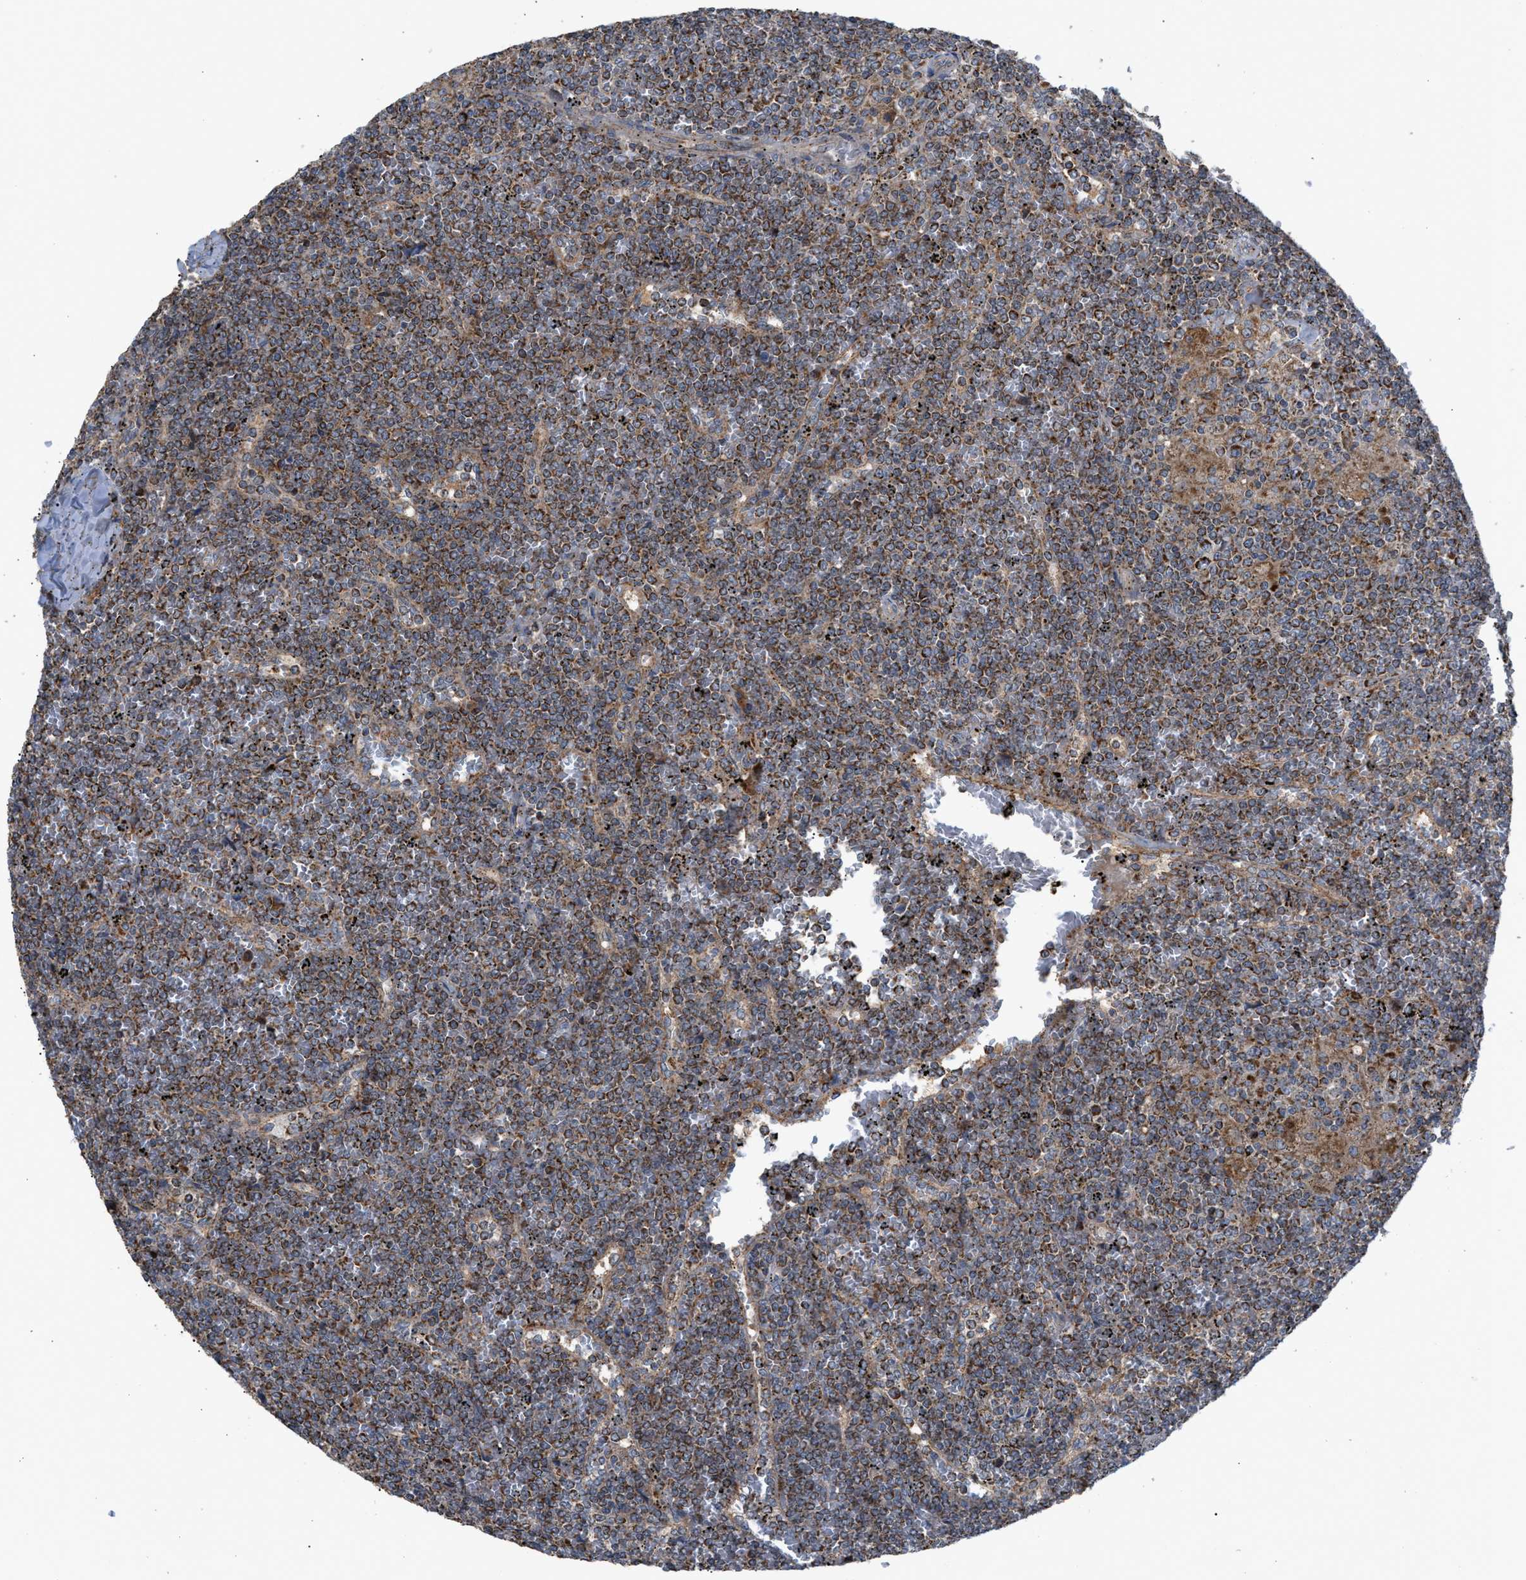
{"staining": {"intensity": "moderate", "quantity": ">75%", "location": "cytoplasmic/membranous"}, "tissue": "lymphoma", "cell_type": "Tumor cells", "image_type": "cancer", "snomed": [{"axis": "morphology", "description": "Malignant lymphoma, non-Hodgkin's type, Low grade"}, {"axis": "topography", "description": "Spleen"}], "caption": "Lymphoma tissue shows moderate cytoplasmic/membranous positivity in about >75% of tumor cells (DAB (3,3'-diaminobenzidine) IHC, brown staining for protein, blue staining for nuclei).", "gene": "TACO1", "patient": {"sex": "female", "age": 19}}